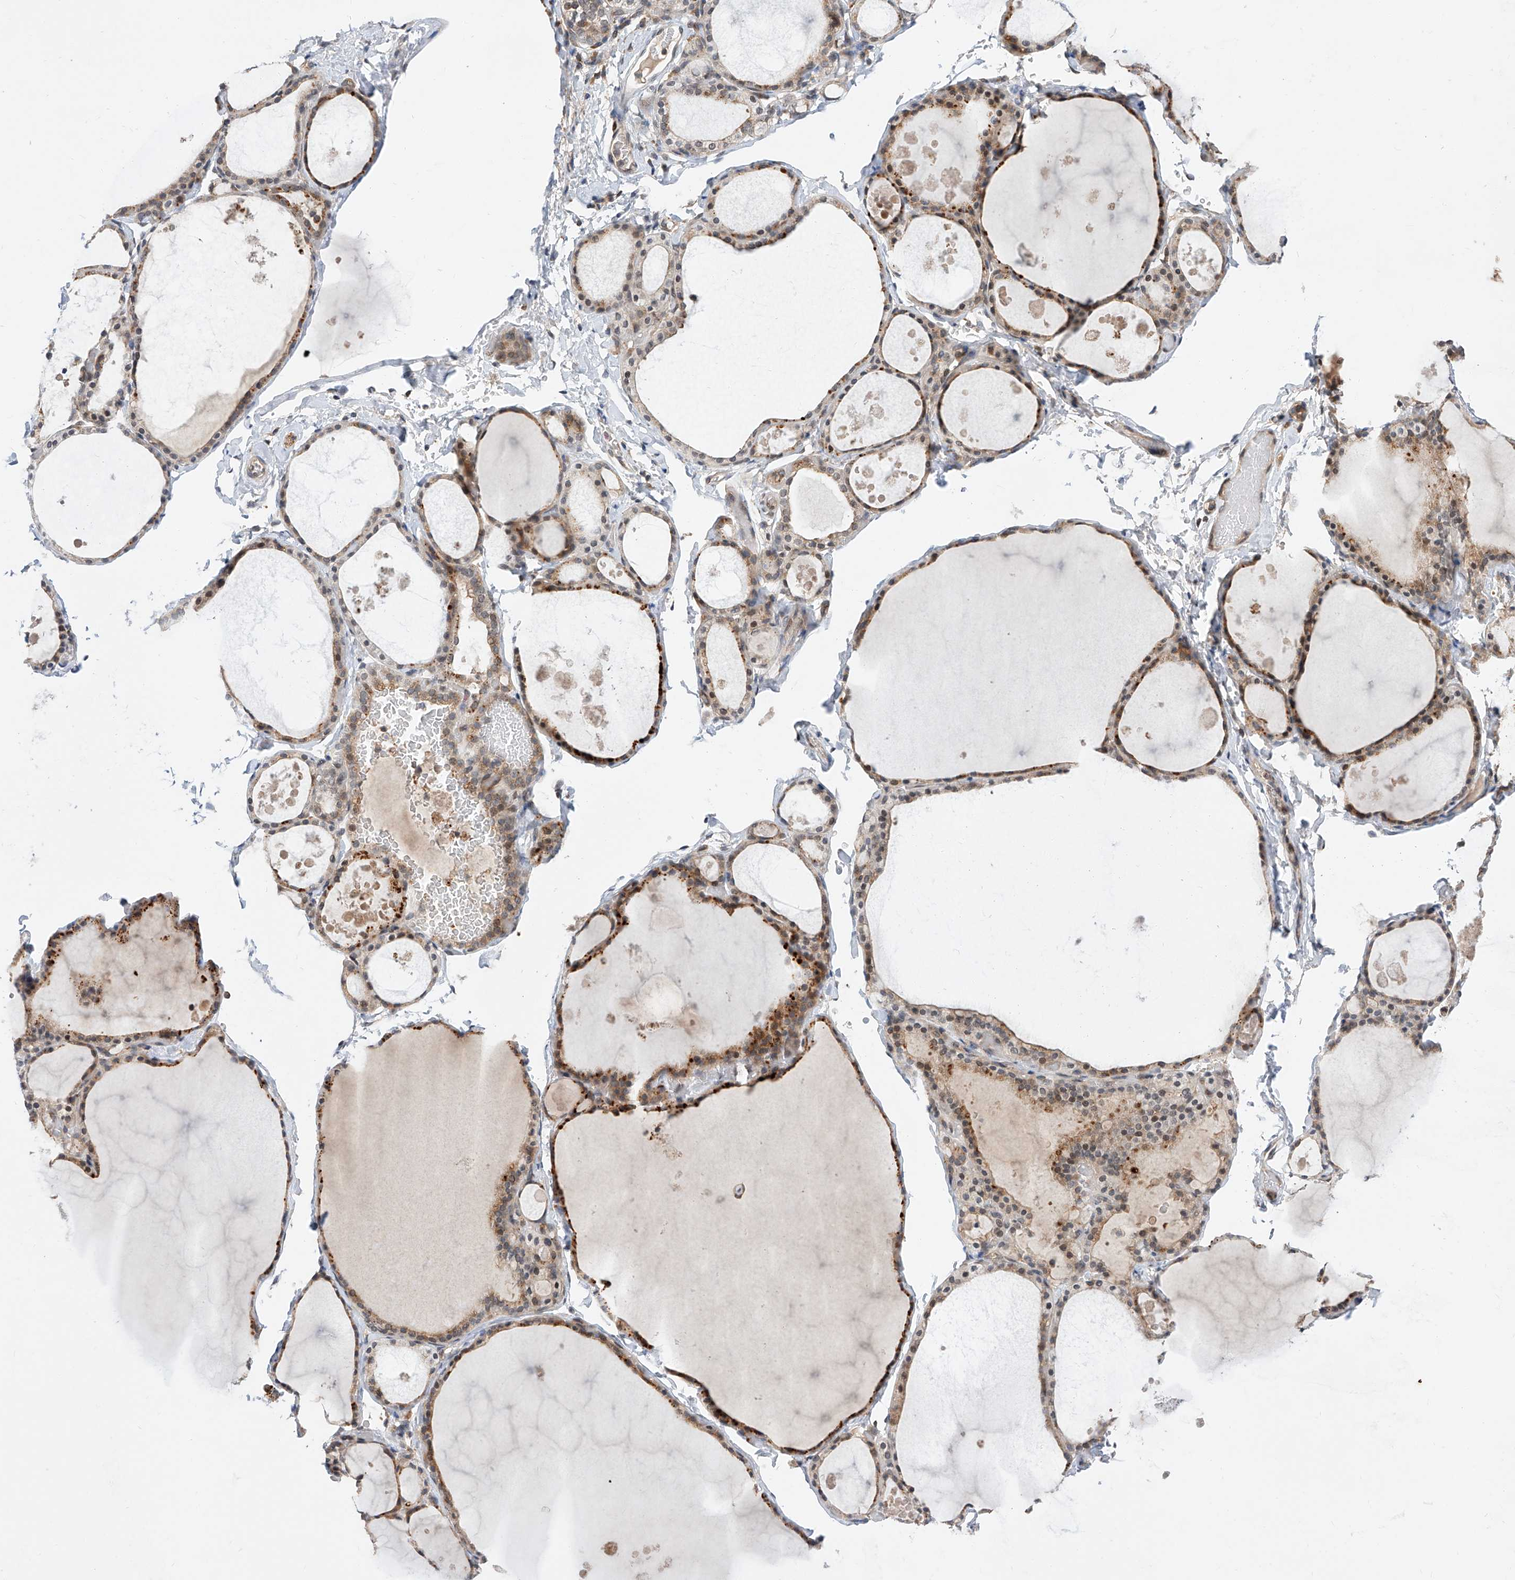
{"staining": {"intensity": "moderate", "quantity": ">75%", "location": "cytoplasmic/membranous,nuclear"}, "tissue": "thyroid gland", "cell_type": "Glandular cells", "image_type": "normal", "snomed": [{"axis": "morphology", "description": "Normal tissue, NOS"}, {"axis": "topography", "description": "Thyroid gland"}], "caption": "Thyroid gland stained with immunohistochemistry demonstrates moderate cytoplasmic/membranous,nuclear expression in approximately >75% of glandular cells.", "gene": "DIRAS3", "patient": {"sex": "male", "age": 56}}